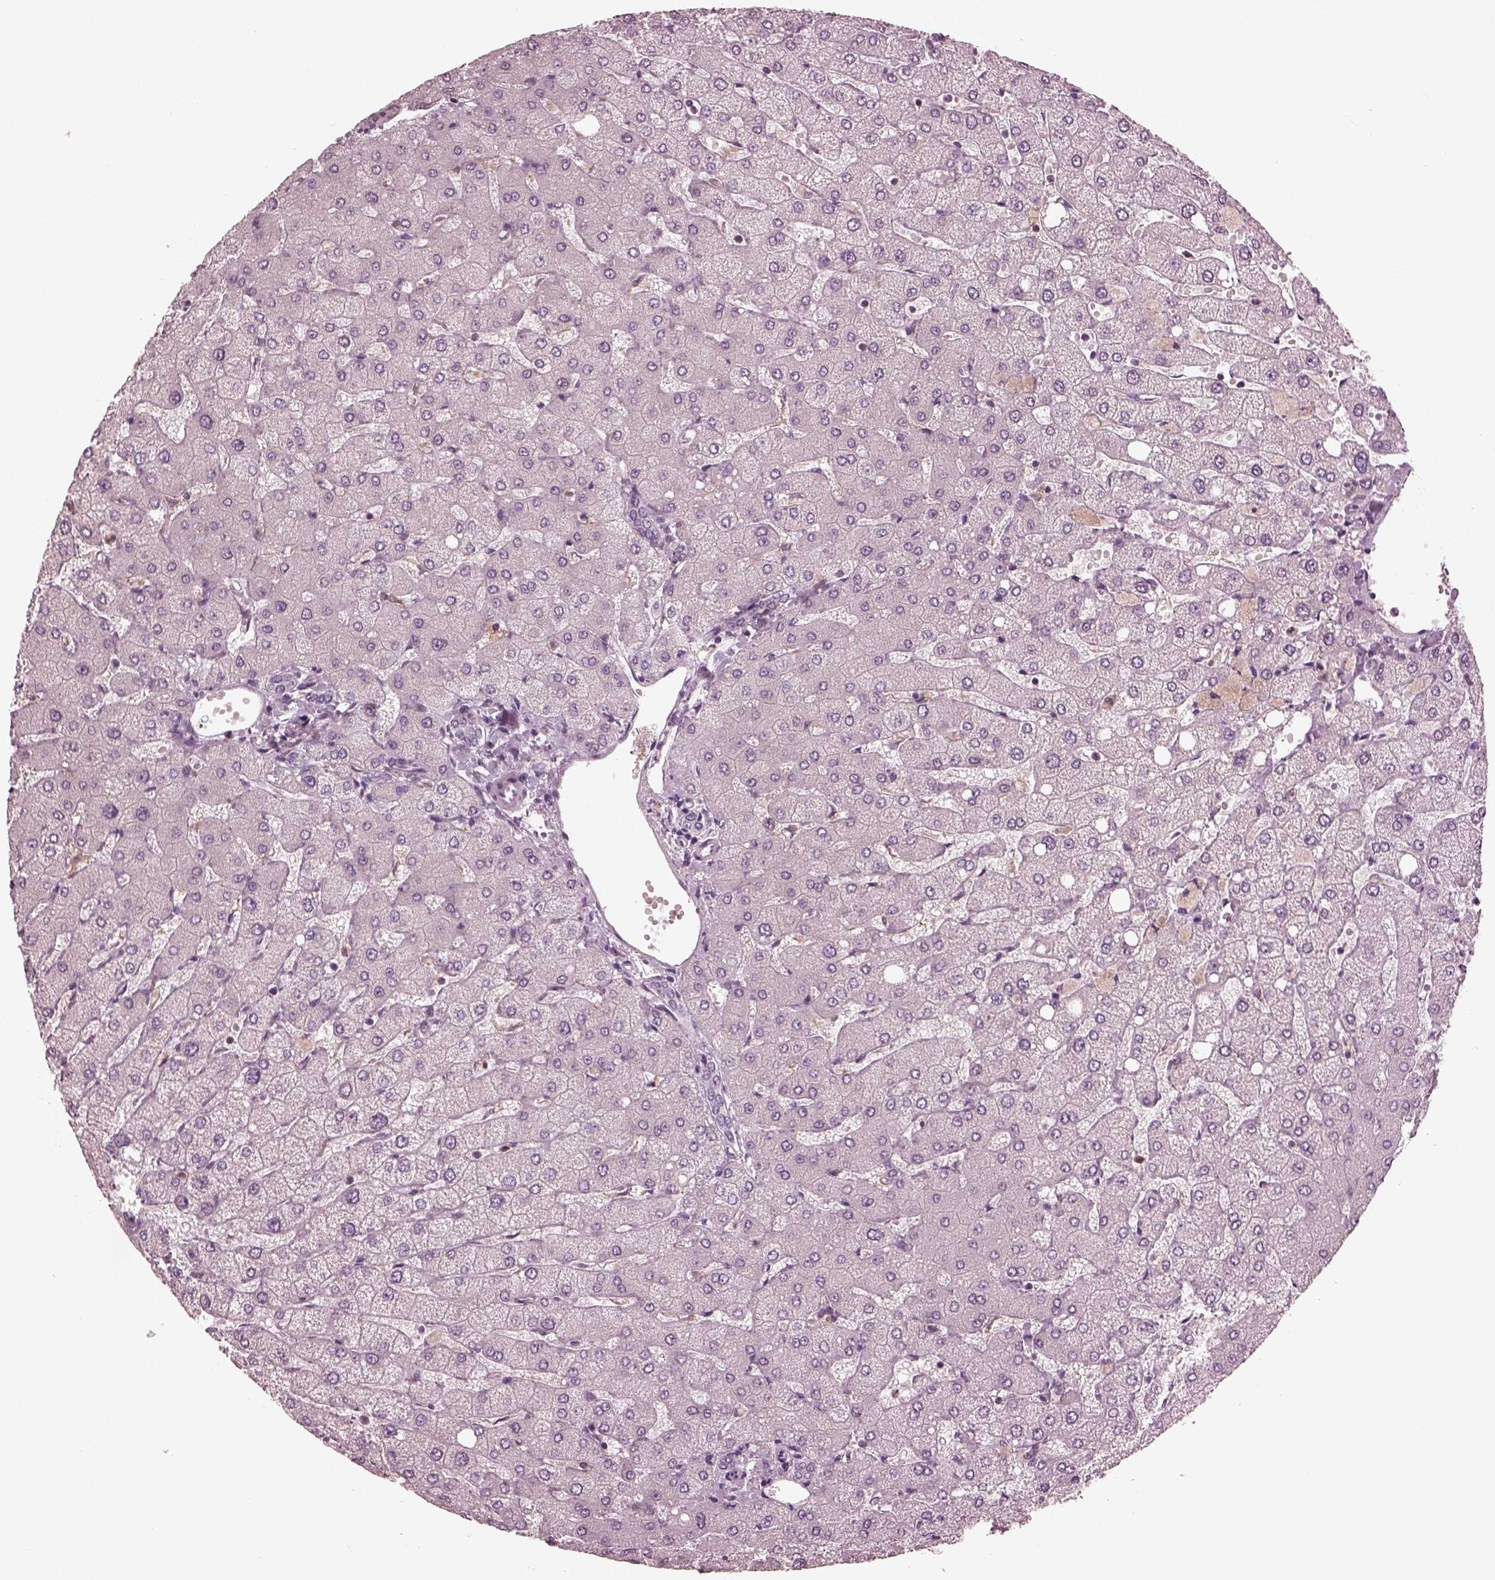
{"staining": {"intensity": "negative", "quantity": "none", "location": "none"}, "tissue": "liver", "cell_type": "Cholangiocytes", "image_type": "normal", "snomed": [{"axis": "morphology", "description": "Normal tissue, NOS"}, {"axis": "topography", "description": "Liver"}], "caption": "This is an IHC photomicrograph of normal human liver. There is no staining in cholangiocytes.", "gene": "PSTPIP2", "patient": {"sex": "female", "age": 54}}